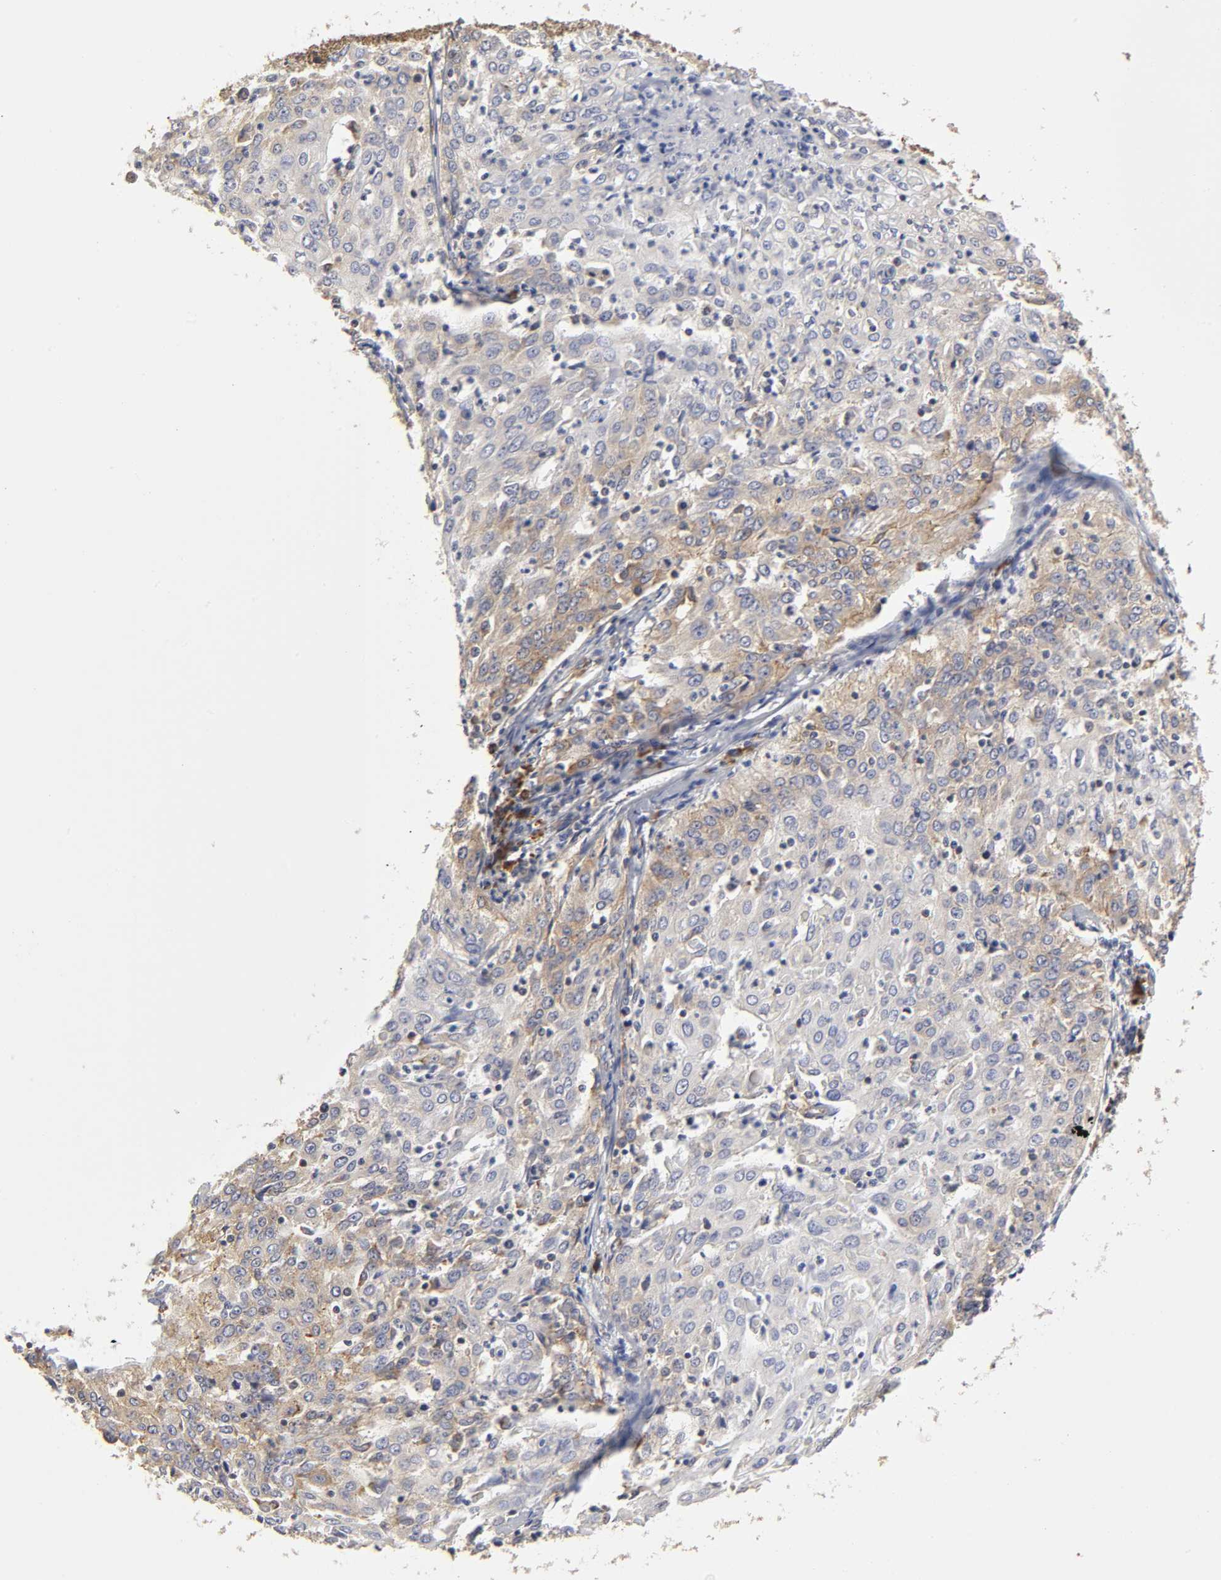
{"staining": {"intensity": "moderate", "quantity": "25%-75%", "location": "cytoplasmic/membranous"}, "tissue": "cervical cancer", "cell_type": "Tumor cells", "image_type": "cancer", "snomed": [{"axis": "morphology", "description": "Squamous cell carcinoma, NOS"}, {"axis": "topography", "description": "Cervix"}], "caption": "This is an image of immunohistochemistry (IHC) staining of cervical squamous cell carcinoma, which shows moderate expression in the cytoplasmic/membranous of tumor cells.", "gene": "RPL14", "patient": {"sex": "female", "age": 39}}